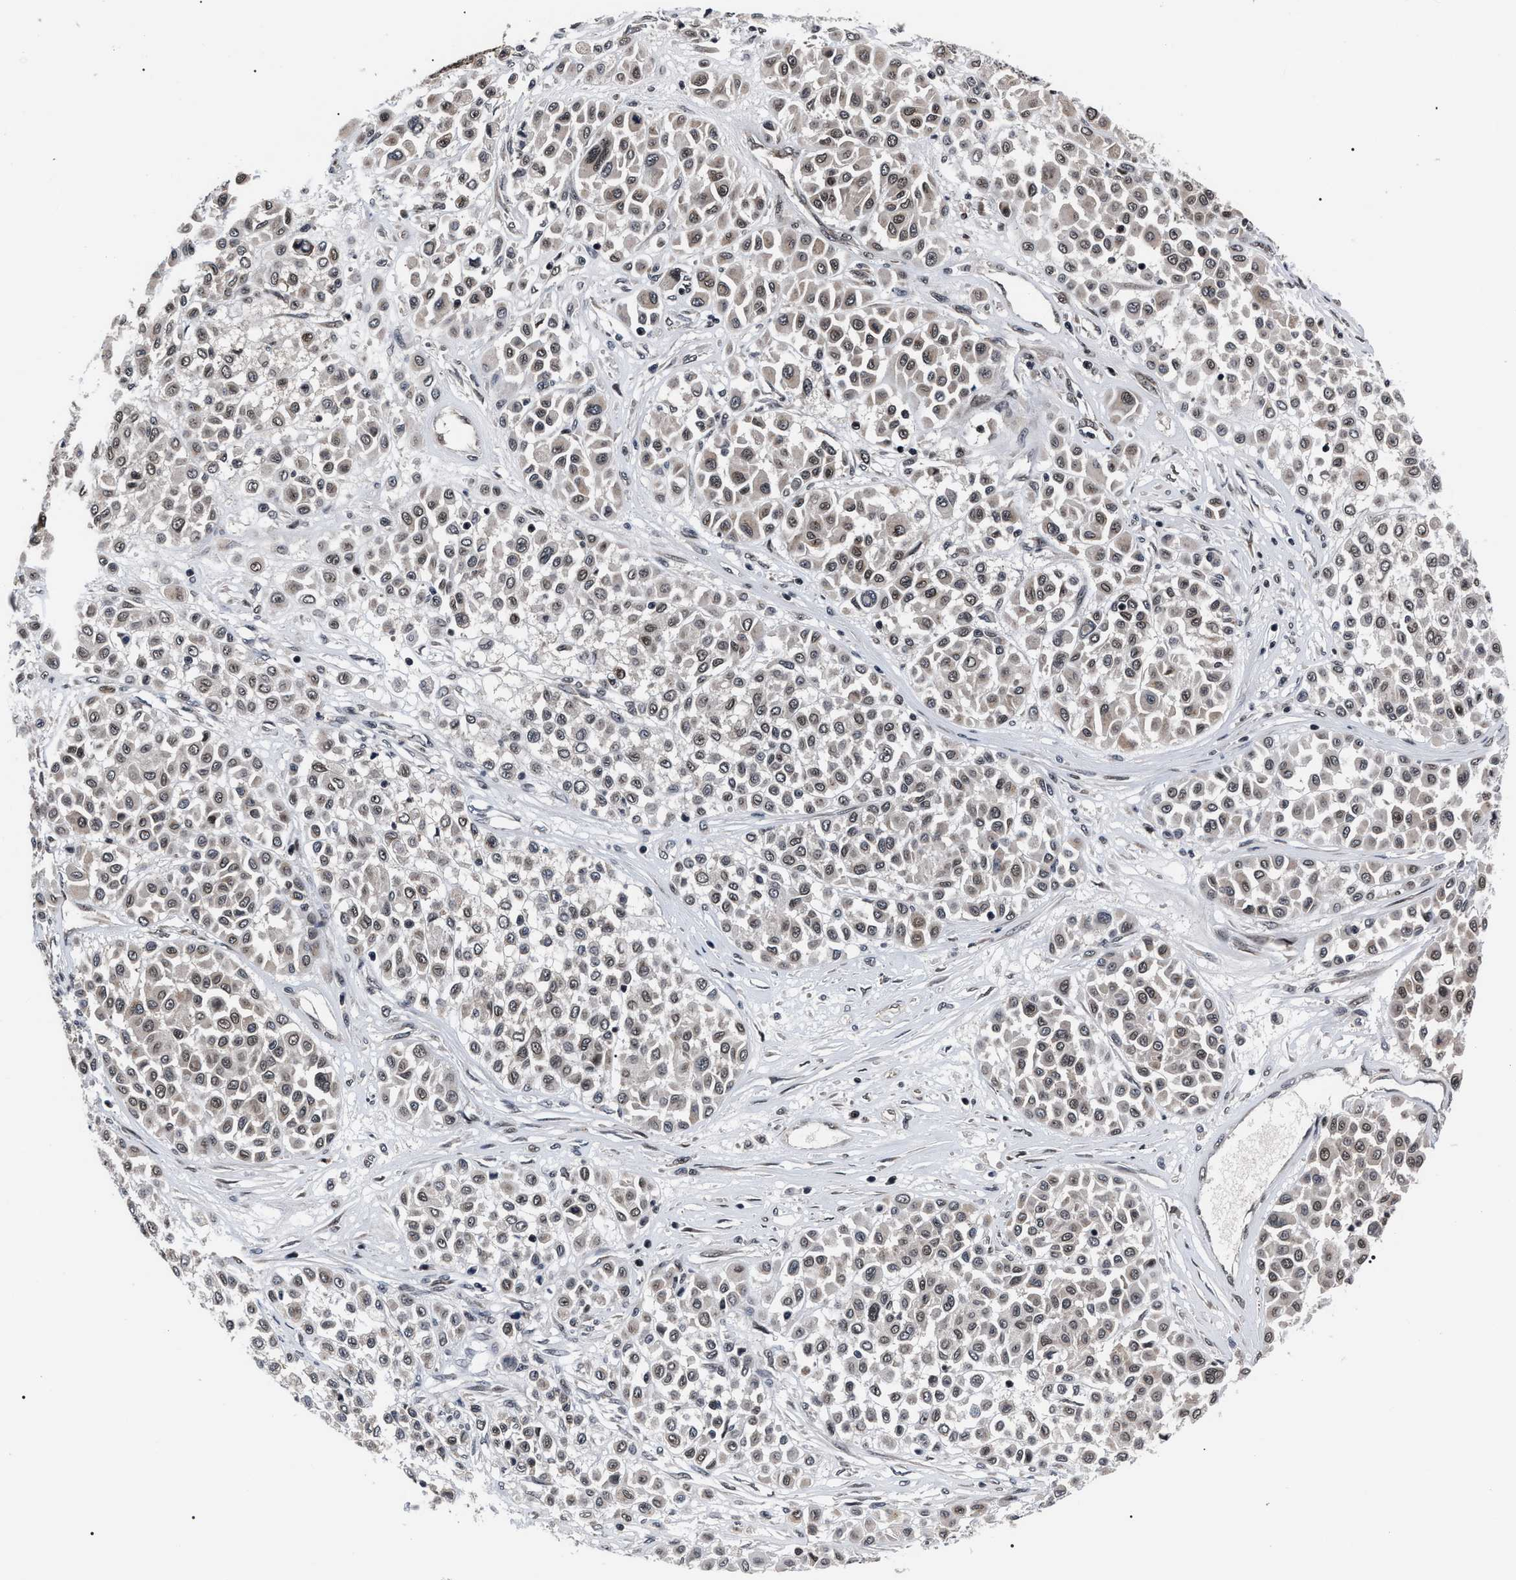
{"staining": {"intensity": "weak", "quantity": "25%-75%", "location": "cytoplasmic/membranous,nuclear"}, "tissue": "melanoma", "cell_type": "Tumor cells", "image_type": "cancer", "snomed": [{"axis": "morphology", "description": "Malignant melanoma, Metastatic site"}, {"axis": "topography", "description": "Soft tissue"}], "caption": "Immunohistochemistry staining of melanoma, which exhibits low levels of weak cytoplasmic/membranous and nuclear expression in about 25%-75% of tumor cells indicating weak cytoplasmic/membranous and nuclear protein staining. The staining was performed using DAB (brown) for protein detection and nuclei were counterstained in hematoxylin (blue).", "gene": "CSNK2A1", "patient": {"sex": "male", "age": 41}}